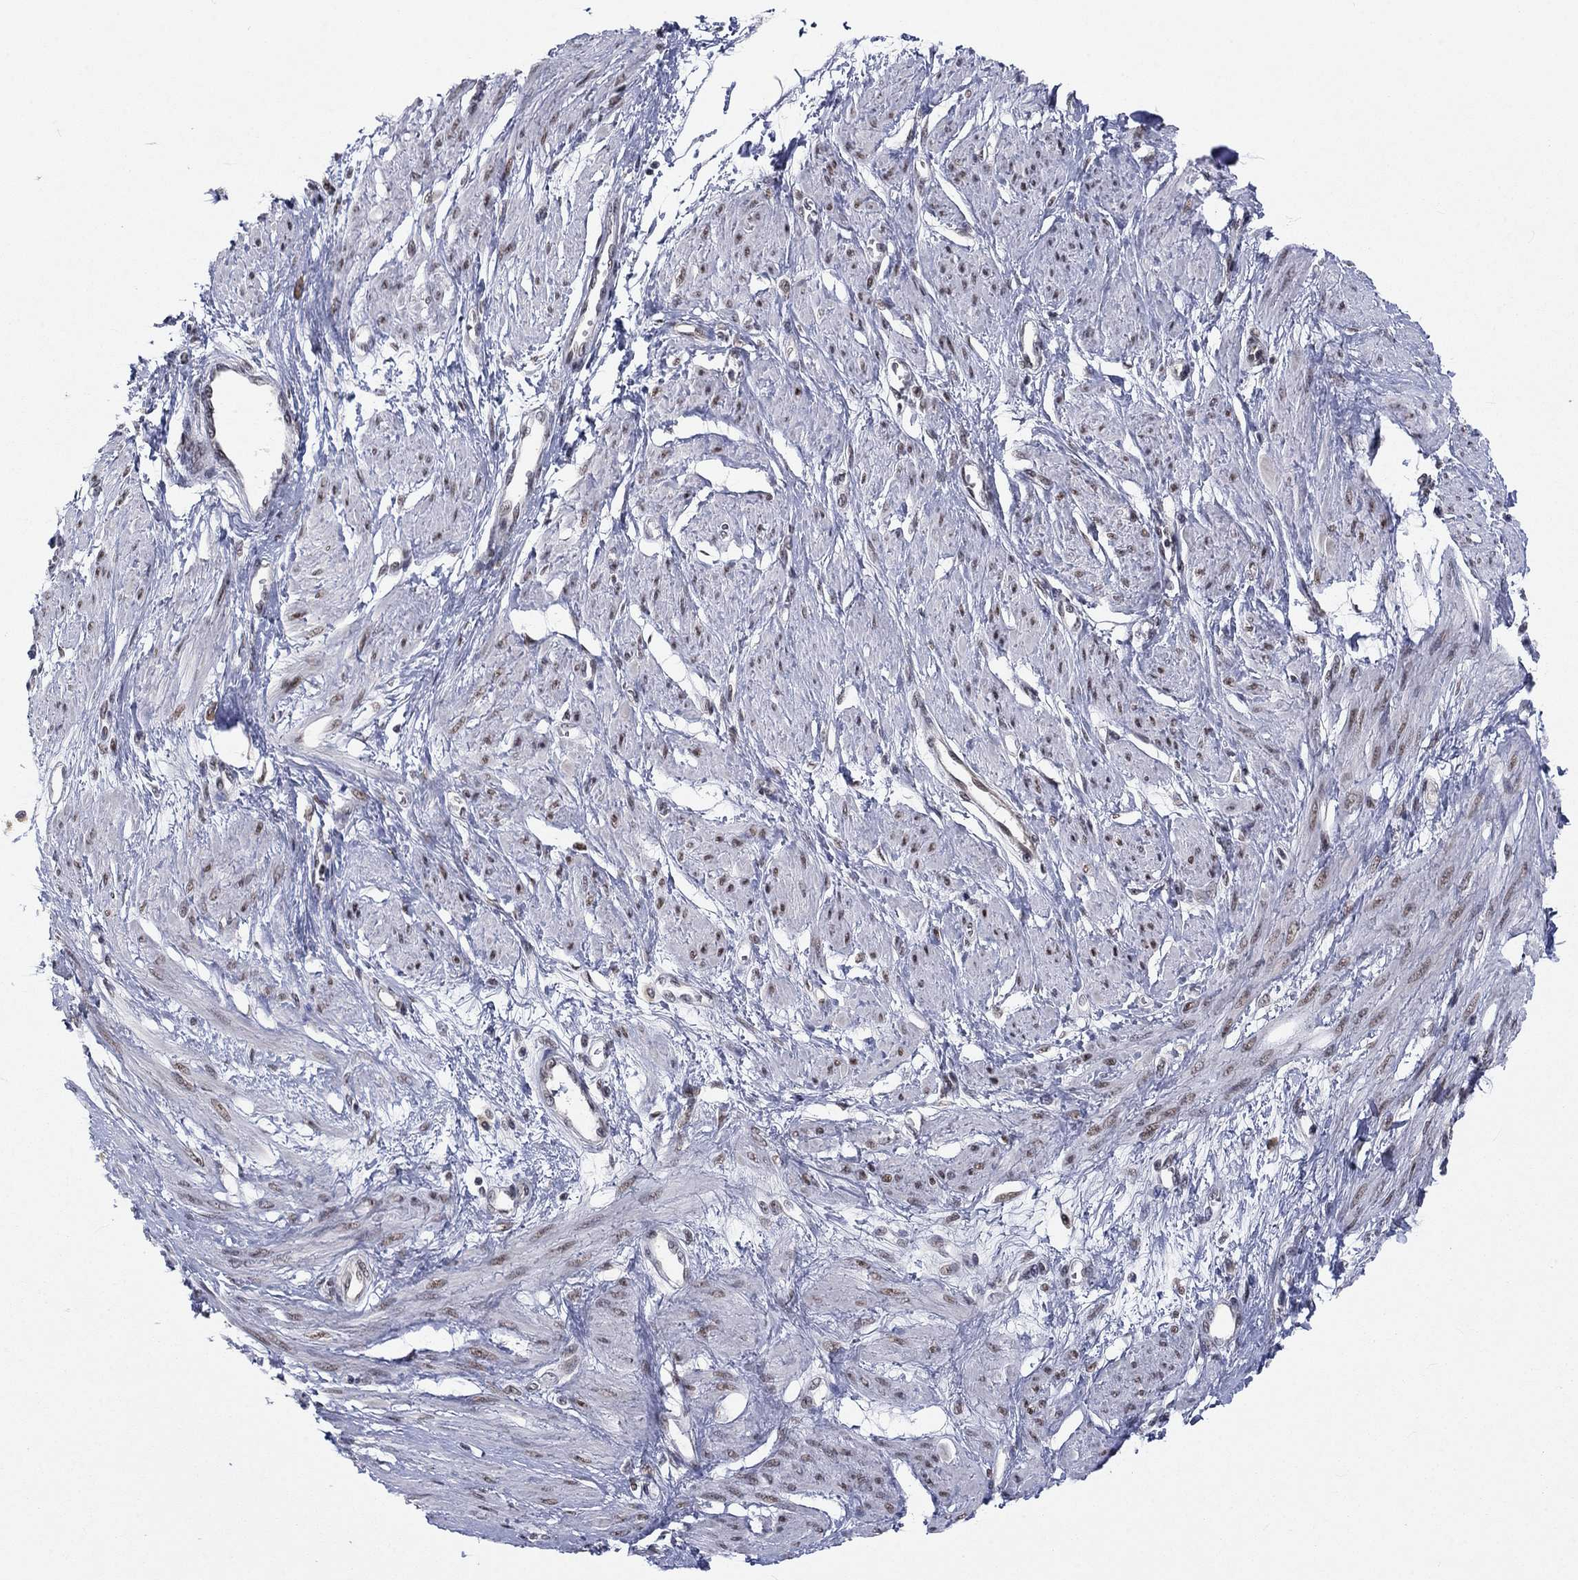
{"staining": {"intensity": "strong", "quantity": "25%-75%", "location": "nuclear"}, "tissue": "smooth muscle", "cell_type": "Smooth muscle cells", "image_type": "normal", "snomed": [{"axis": "morphology", "description": "Normal tissue, NOS"}, {"axis": "topography", "description": "Smooth muscle"}, {"axis": "topography", "description": "Uterus"}], "caption": "Immunohistochemistry photomicrograph of normal smooth muscle stained for a protein (brown), which reveals high levels of strong nuclear positivity in approximately 25%-75% of smooth muscle cells.", "gene": "FYTTD1", "patient": {"sex": "female", "age": 39}}